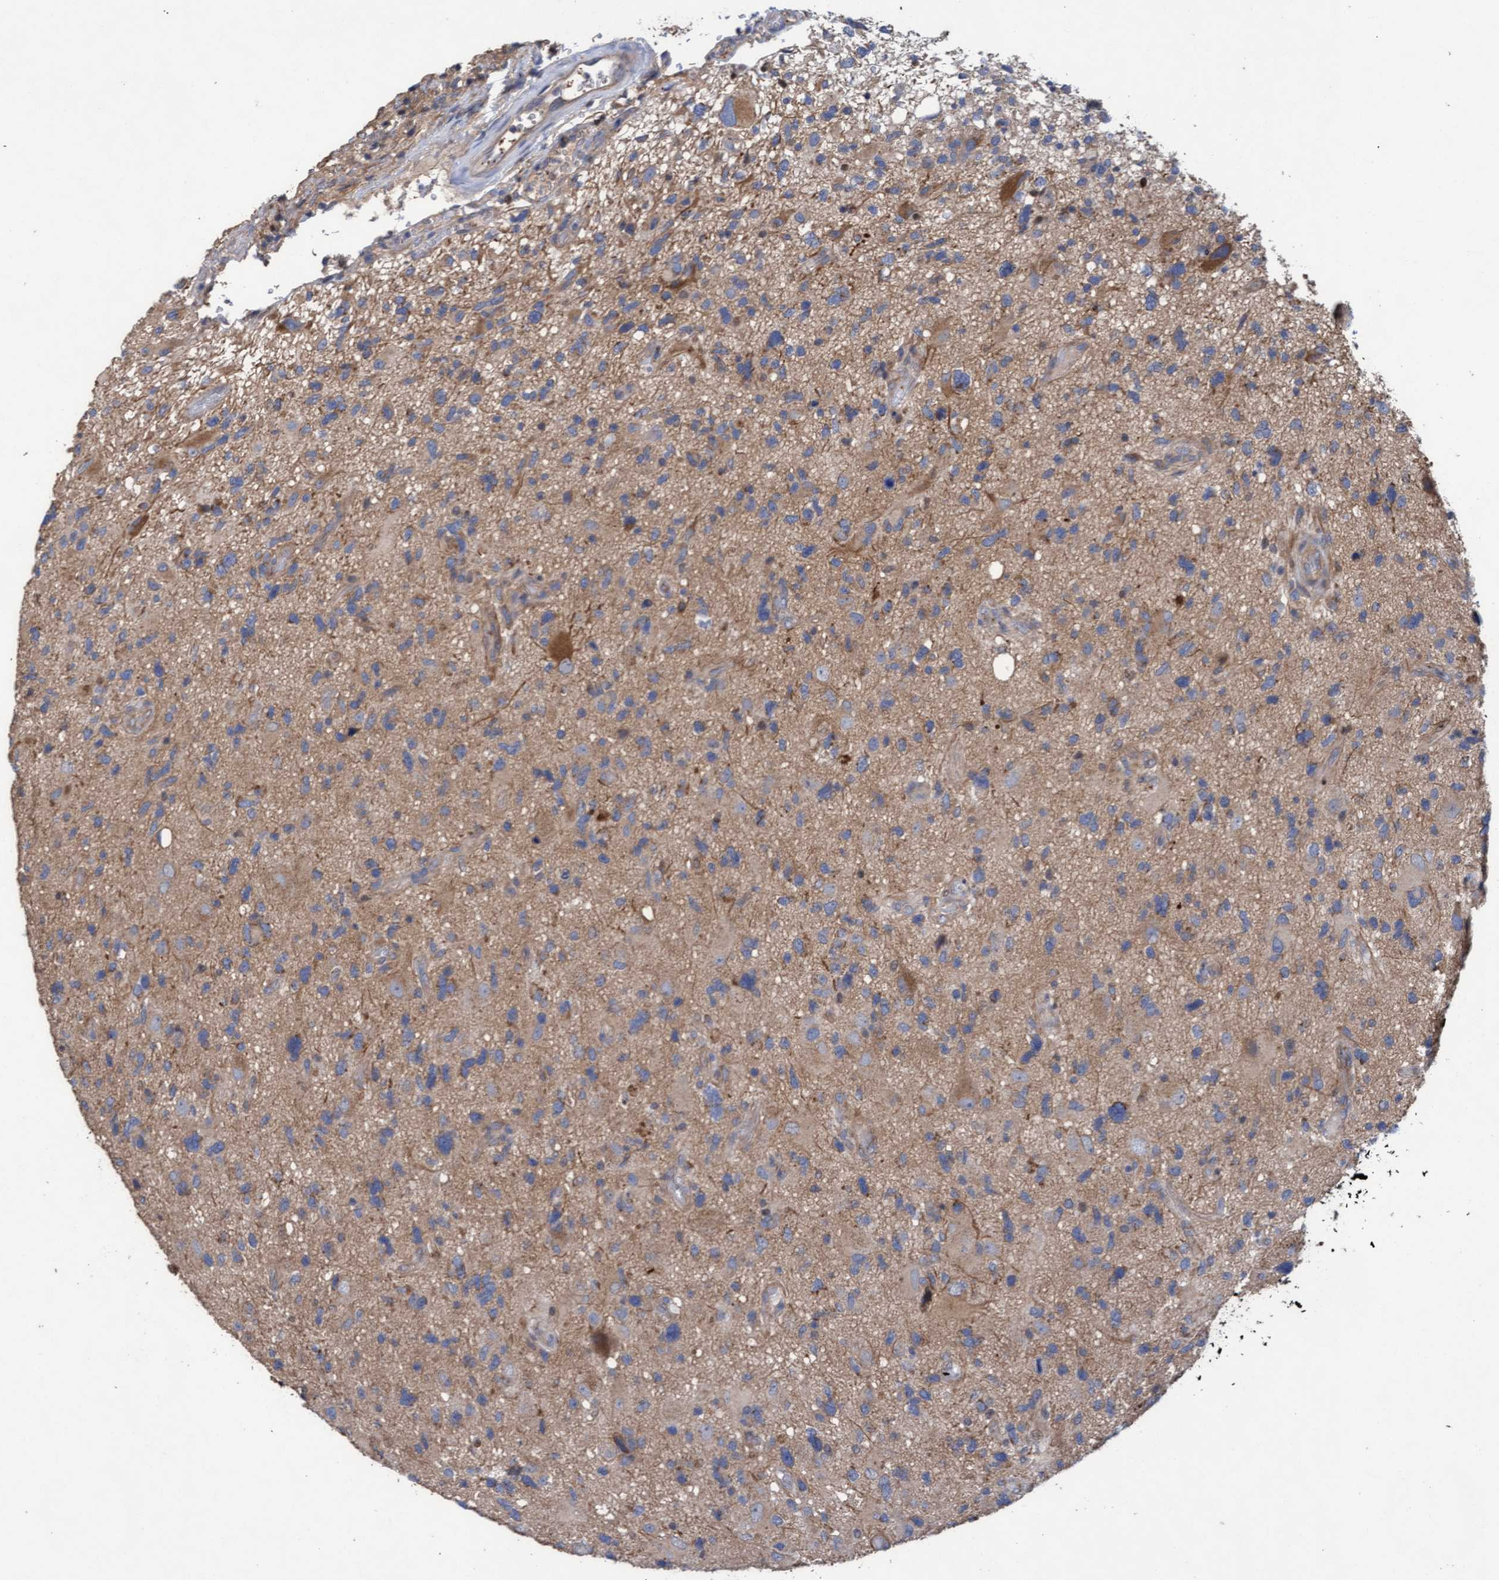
{"staining": {"intensity": "weak", "quantity": ">75%", "location": "cytoplasmic/membranous"}, "tissue": "glioma", "cell_type": "Tumor cells", "image_type": "cancer", "snomed": [{"axis": "morphology", "description": "Glioma, malignant, High grade"}, {"axis": "topography", "description": "Brain"}], "caption": "Immunohistochemical staining of human glioma demonstrates low levels of weak cytoplasmic/membranous positivity in approximately >75% of tumor cells. (brown staining indicates protein expression, while blue staining denotes nuclei).", "gene": "MRPL38", "patient": {"sex": "male", "age": 33}}